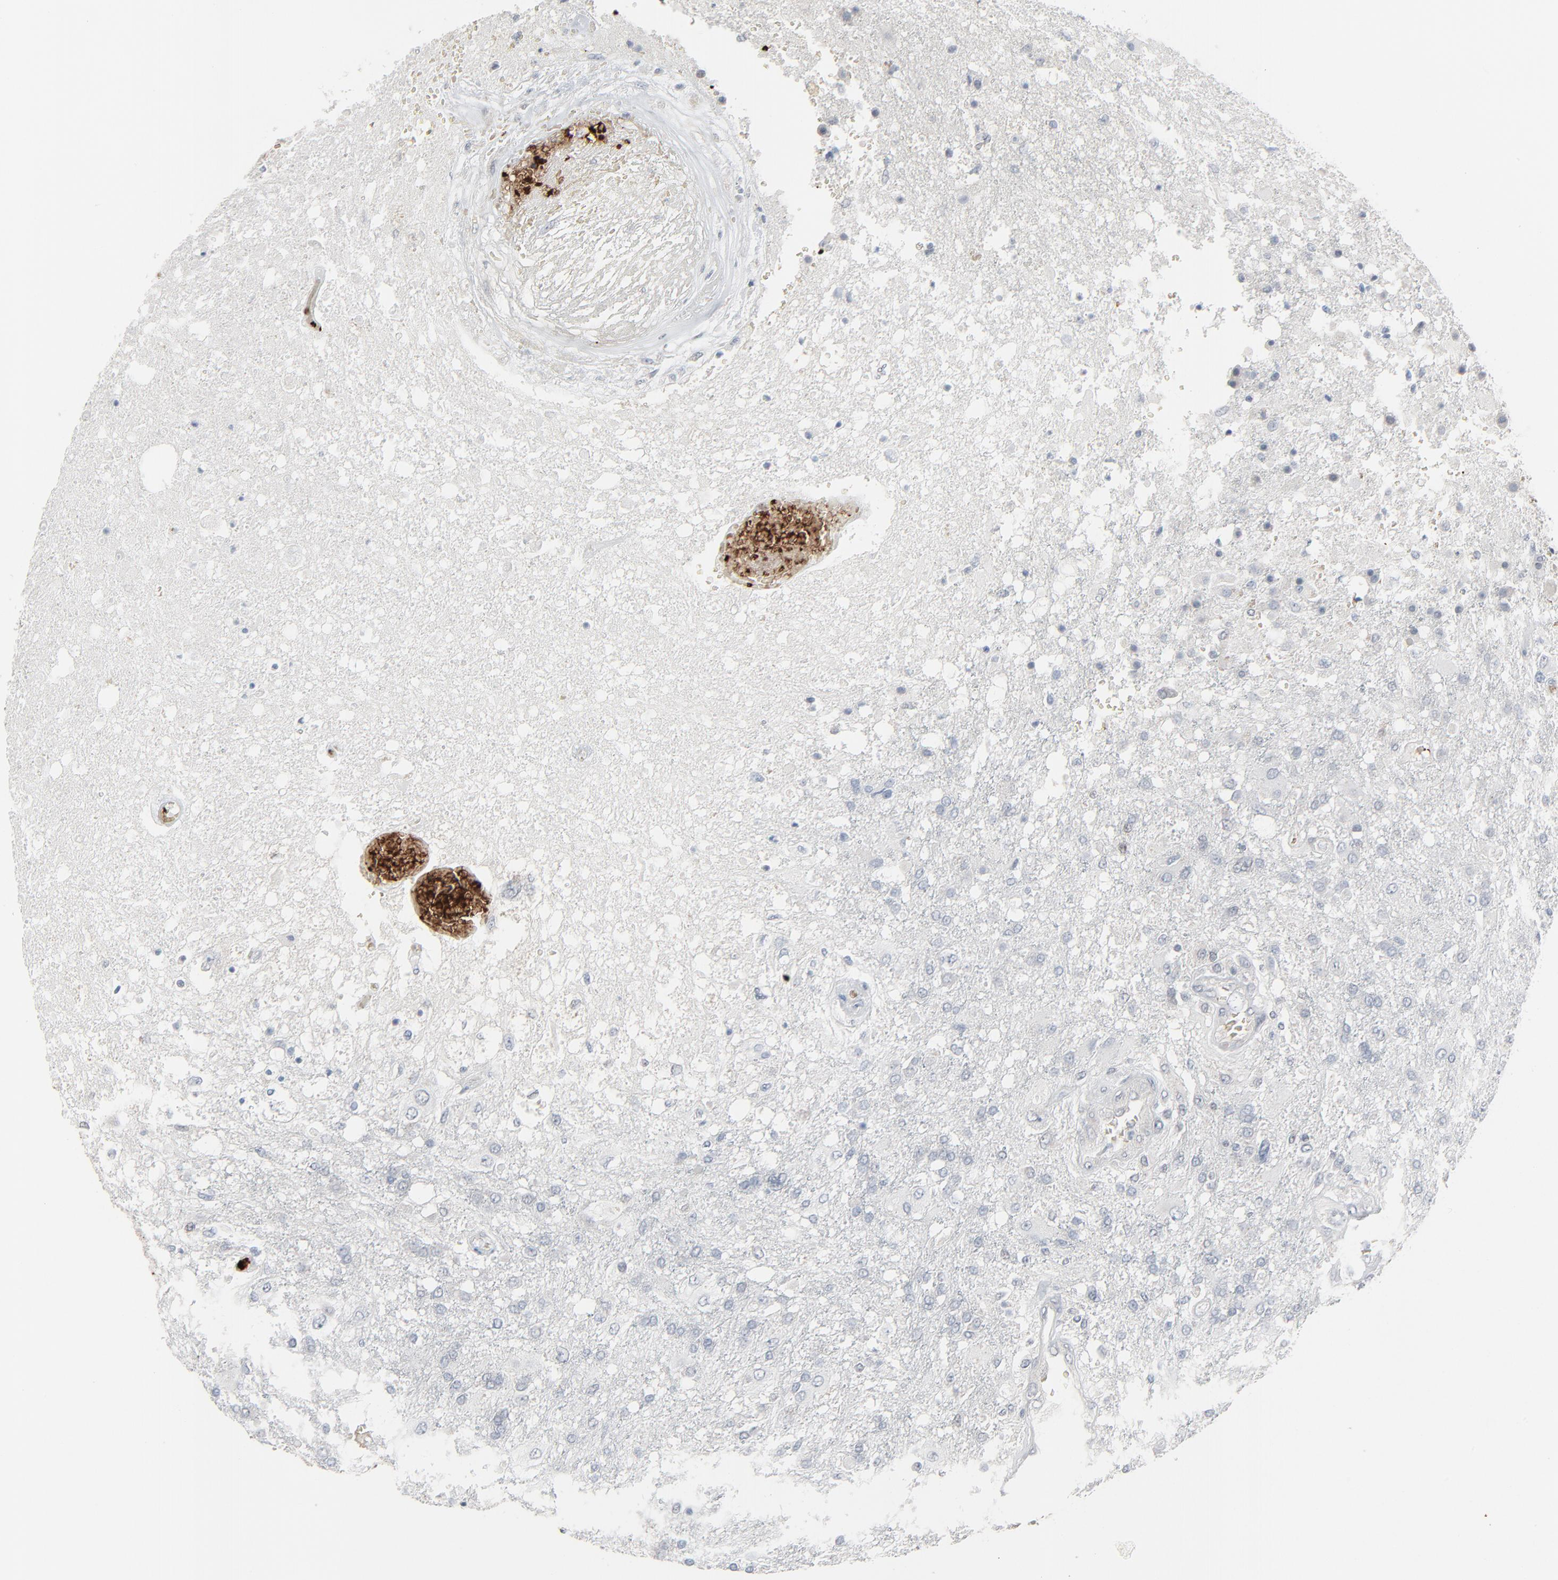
{"staining": {"intensity": "negative", "quantity": "none", "location": "none"}, "tissue": "glioma", "cell_type": "Tumor cells", "image_type": "cancer", "snomed": [{"axis": "morphology", "description": "Glioma, malignant, High grade"}, {"axis": "topography", "description": "Cerebral cortex"}], "caption": "The image shows no staining of tumor cells in malignant glioma (high-grade). (Stains: DAB immunohistochemistry (IHC) with hematoxylin counter stain, Microscopy: brightfield microscopy at high magnification).", "gene": "SAGE1", "patient": {"sex": "male", "age": 79}}